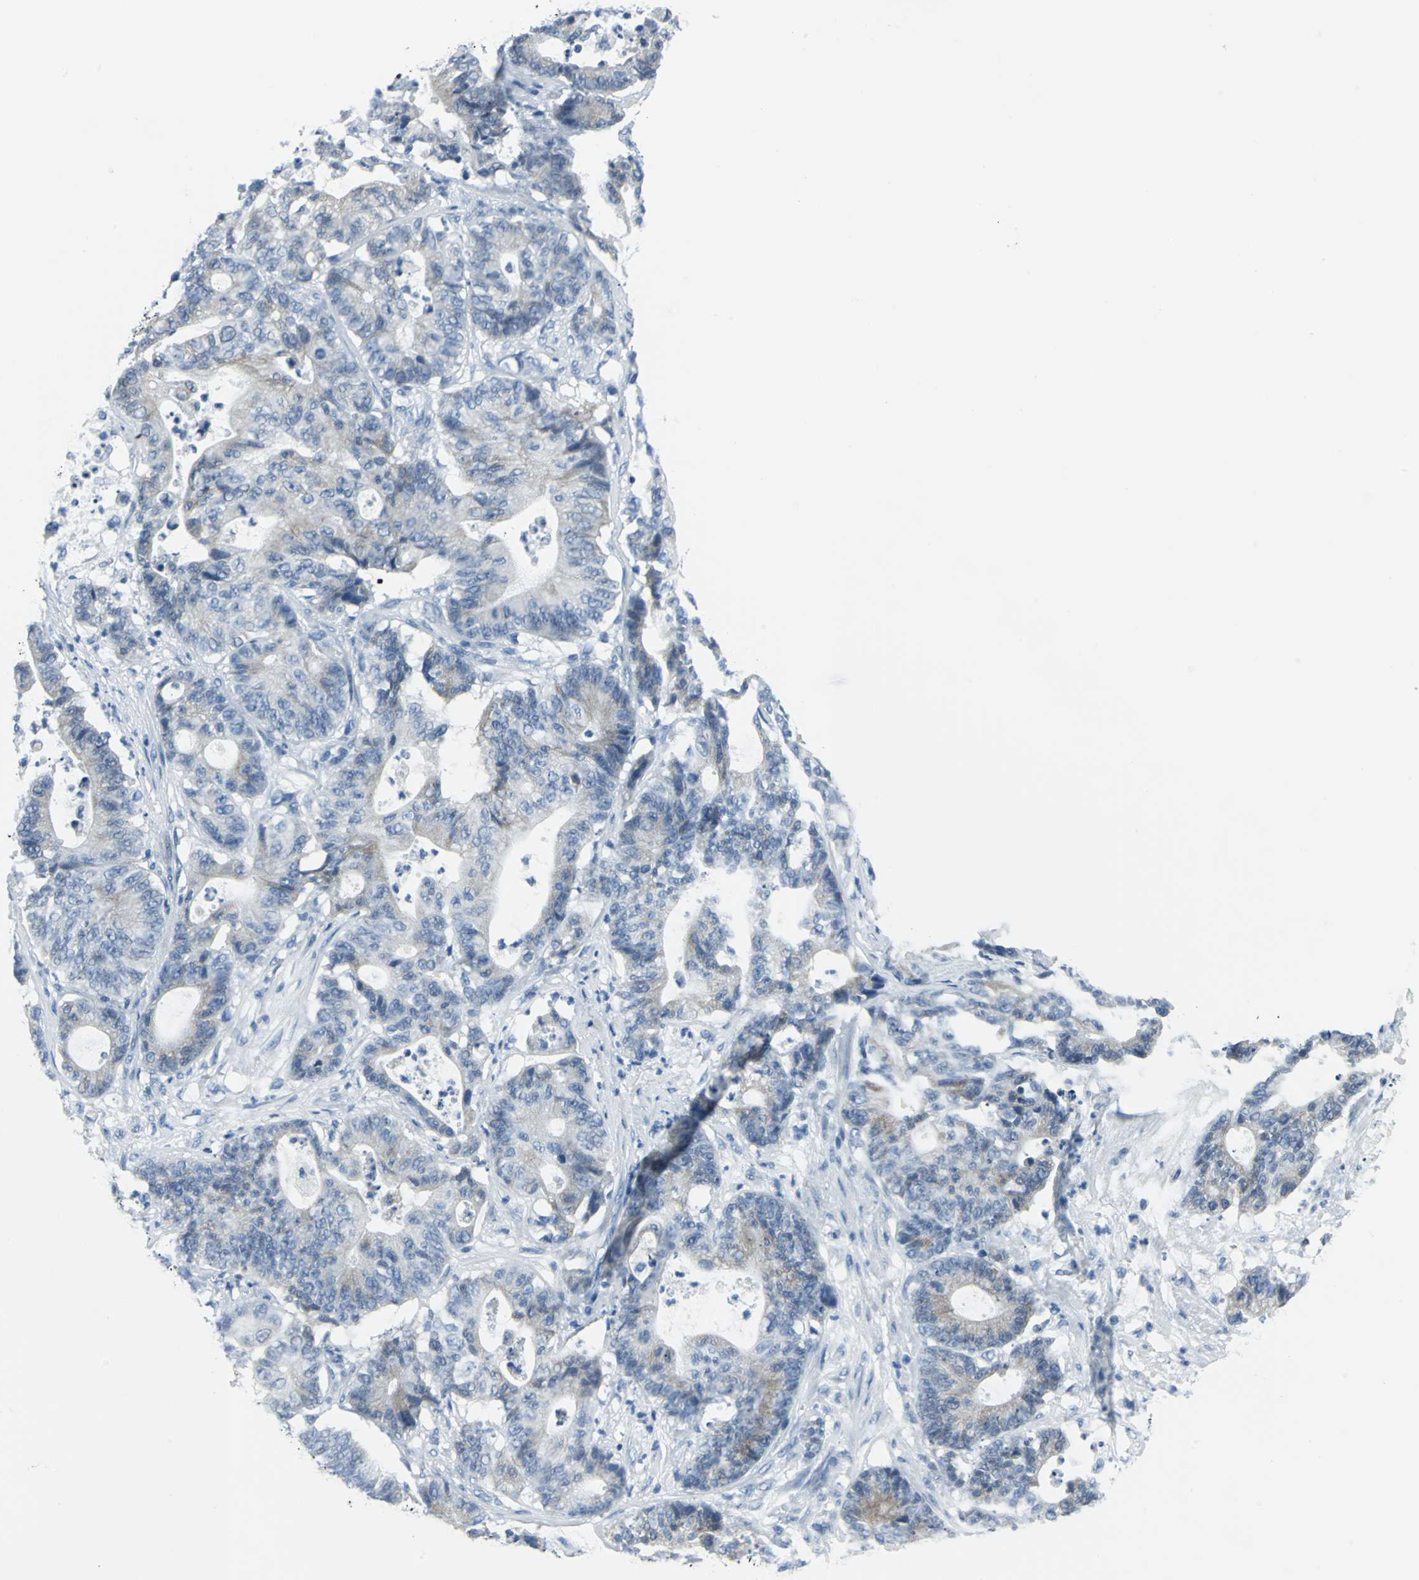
{"staining": {"intensity": "weak", "quantity": "<25%", "location": "cytoplasmic/membranous"}, "tissue": "colorectal cancer", "cell_type": "Tumor cells", "image_type": "cancer", "snomed": [{"axis": "morphology", "description": "Adenocarcinoma, NOS"}, {"axis": "topography", "description": "Colon"}], "caption": "A micrograph of colorectal cancer stained for a protein exhibits no brown staining in tumor cells. The staining was performed using DAB (3,3'-diaminobenzidine) to visualize the protein expression in brown, while the nuclei were stained in blue with hematoxylin (Magnification: 20x).", "gene": "CYB5A", "patient": {"sex": "female", "age": 84}}